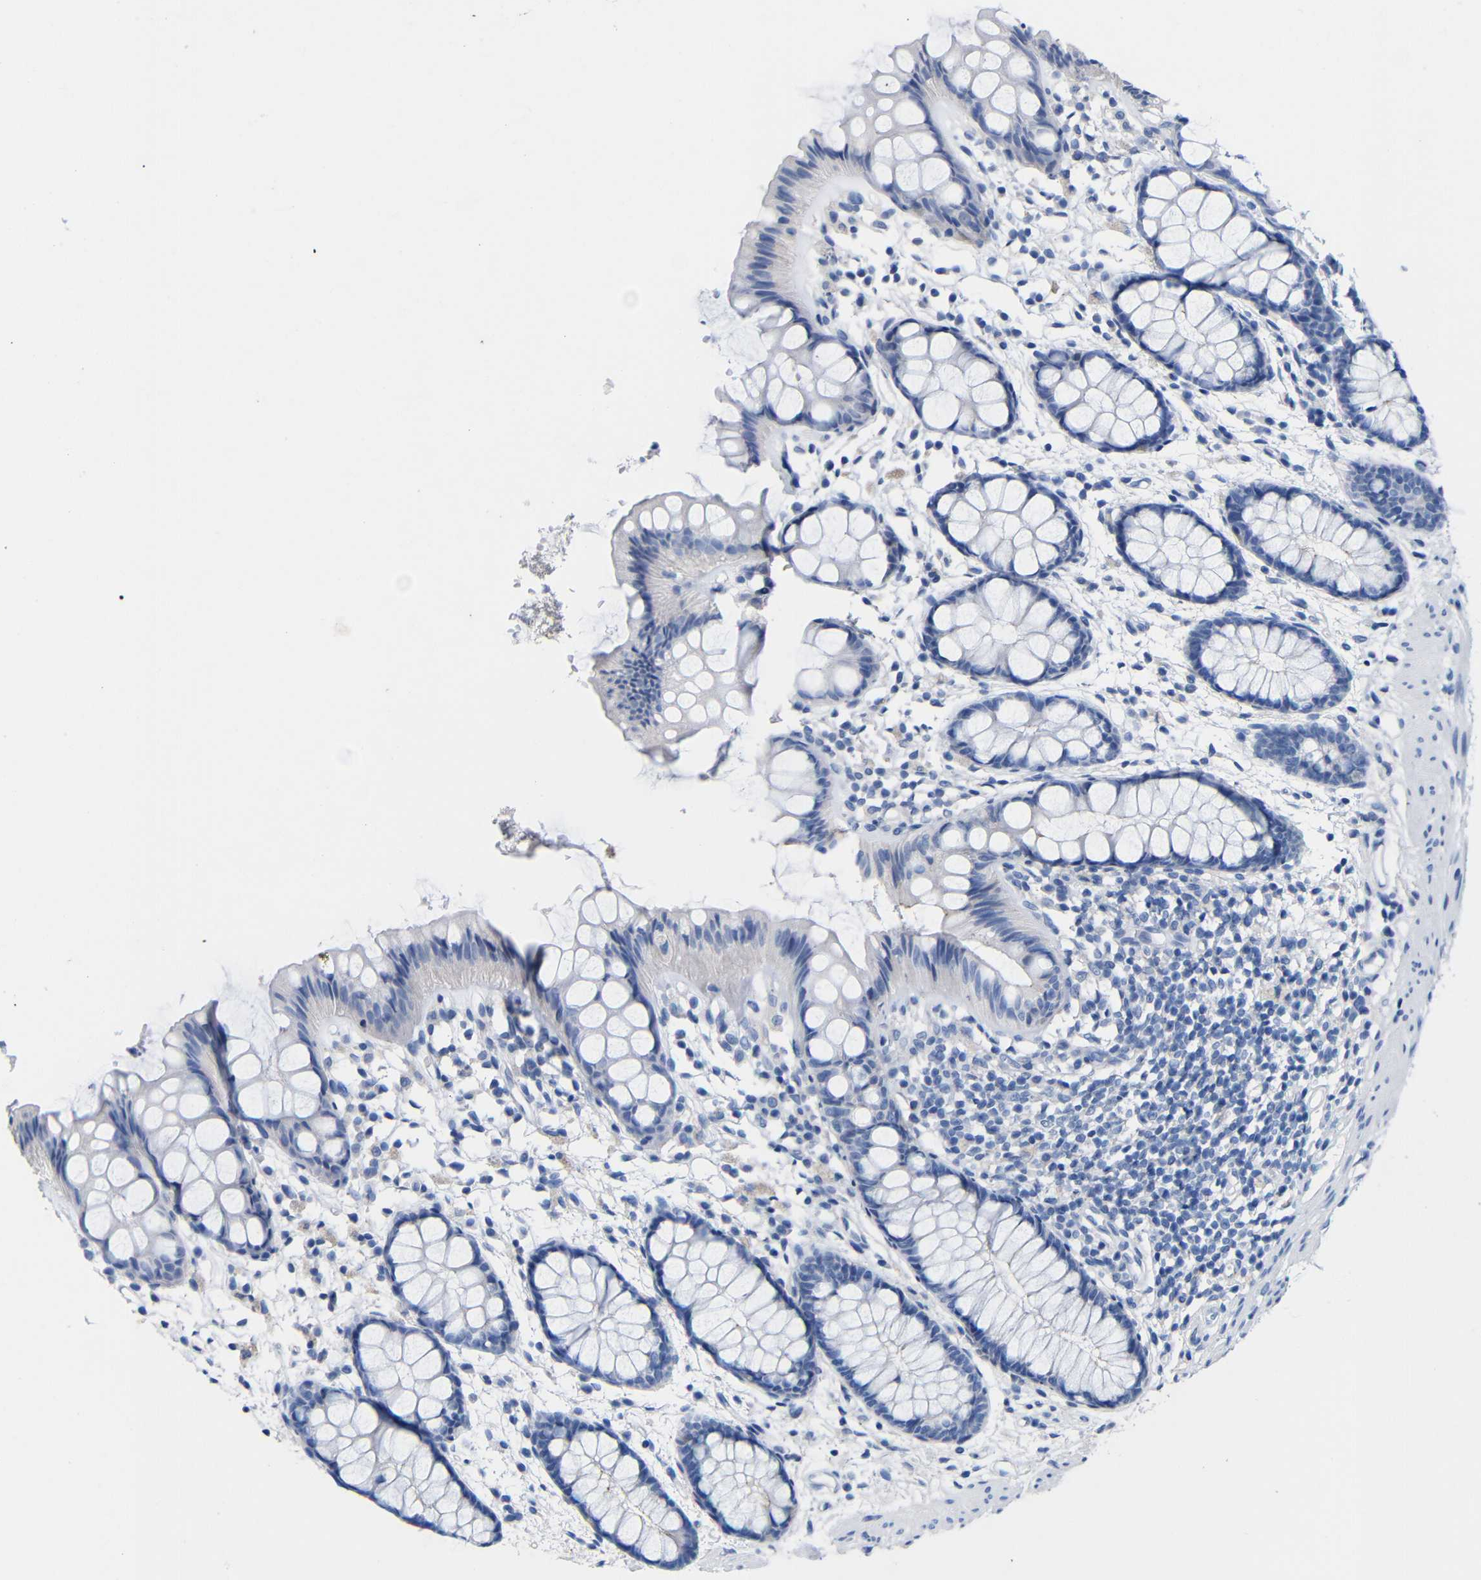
{"staining": {"intensity": "negative", "quantity": "none", "location": "none"}, "tissue": "rectum", "cell_type": "Glandular cells", "image_type": "normal", "snomed": [{"axis": "morphology", "description": "Normal tissue, NOS"}, {"axis": "topography", "description": "Rectum"}], "caption": "The micrograph reveals no staining of glandular cells in normal rectum.", "gene": "CGNL1", "patient": {"sex": "female", "age": 66}}